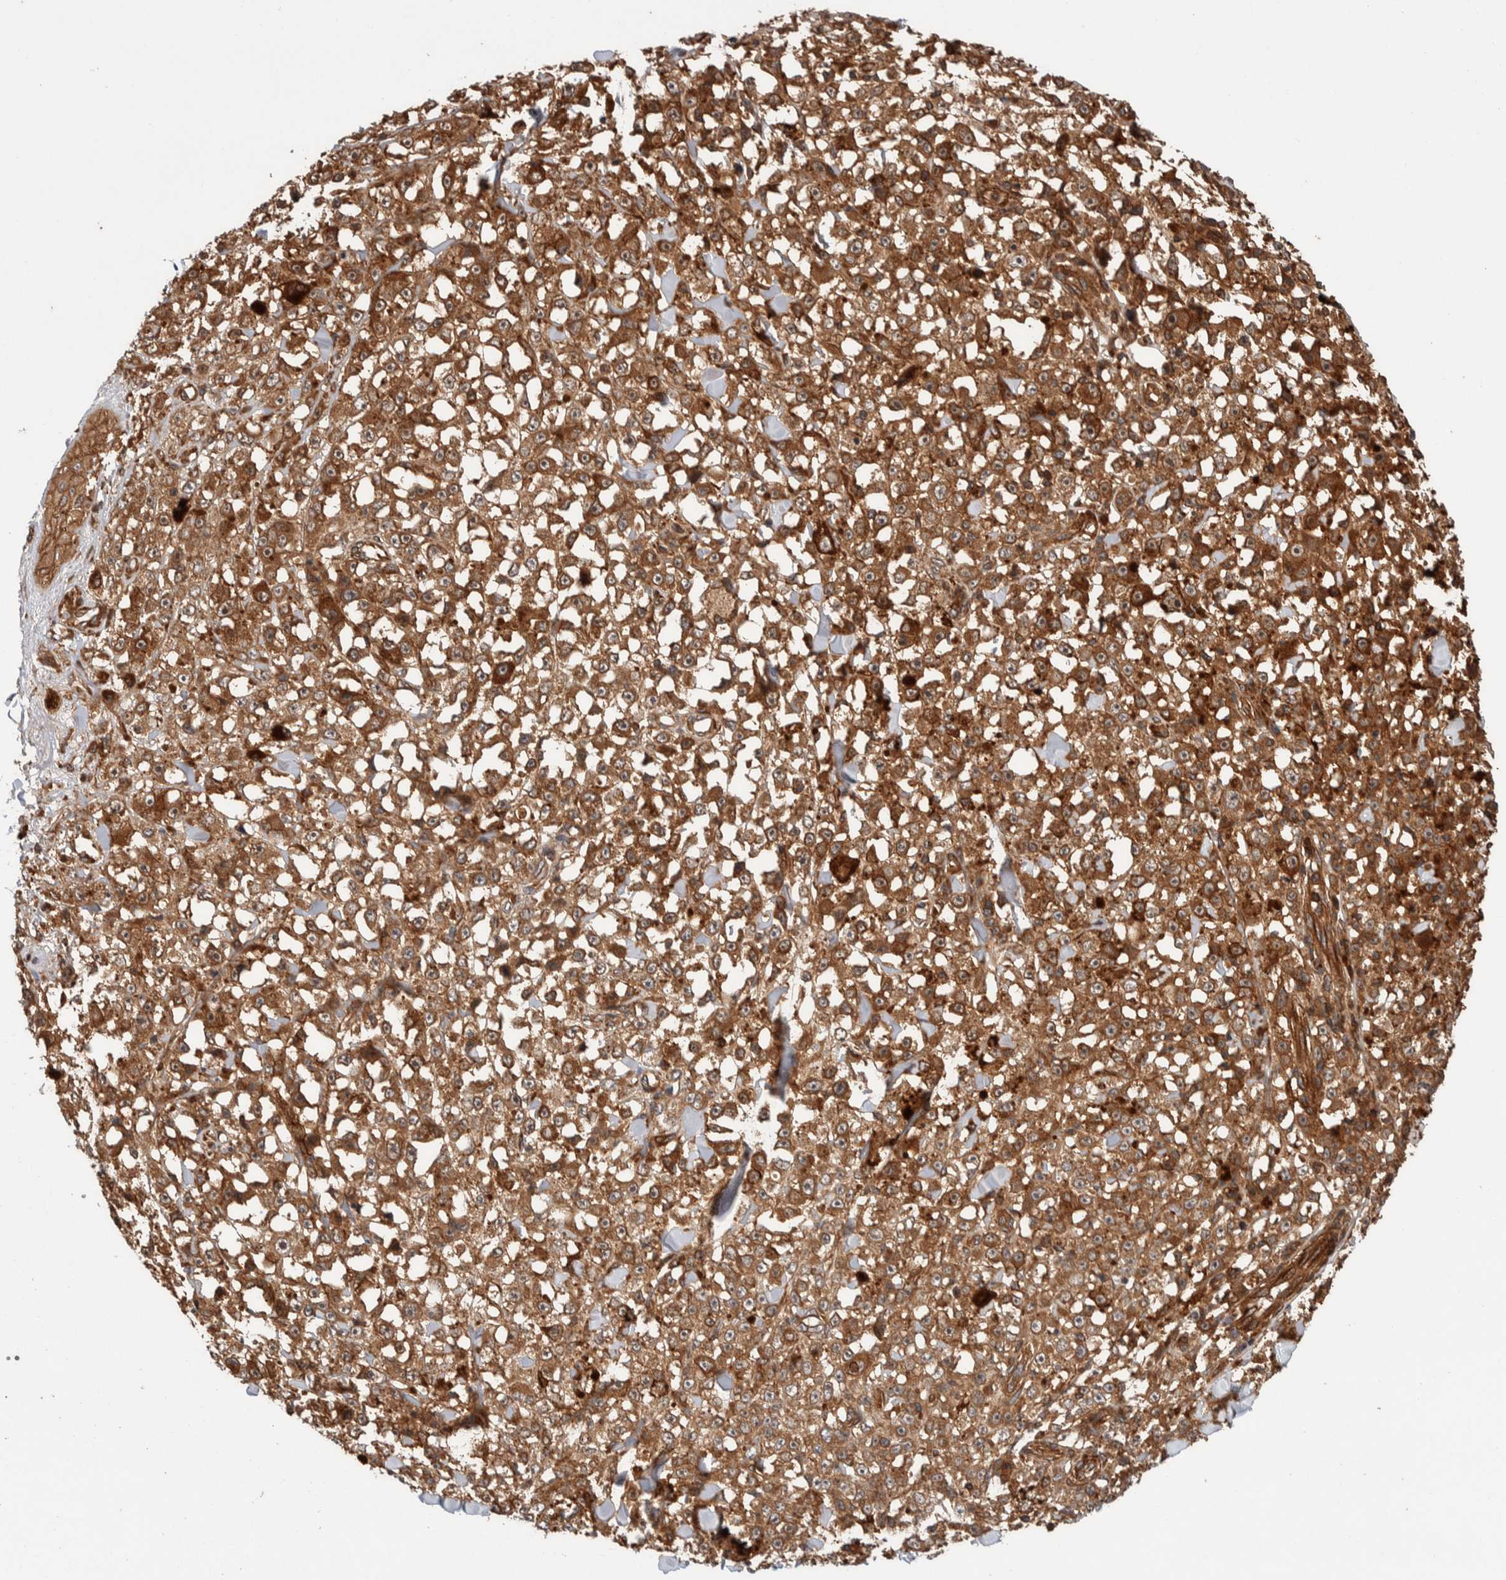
{"staining": {"intensity": "moderate", "quantity": ">75%", "location": "cytoplasmic/membranous"}, "tissue": "melanoma", "cell_type": "Tumor cells", "image_type": "cancer", "snomed": [{"axis": "morphology", "description": "Malignant melanoma, NOS"}, {"axis": "topography", "description": "Skin"}], "caption": "This is an image of IHC staining of melanoma, which shows moderate expression in the cytoplasmic/membranous of tumor cells.", "gene": "SYNRG", "patient": {"sex": "female", "age": 82}}